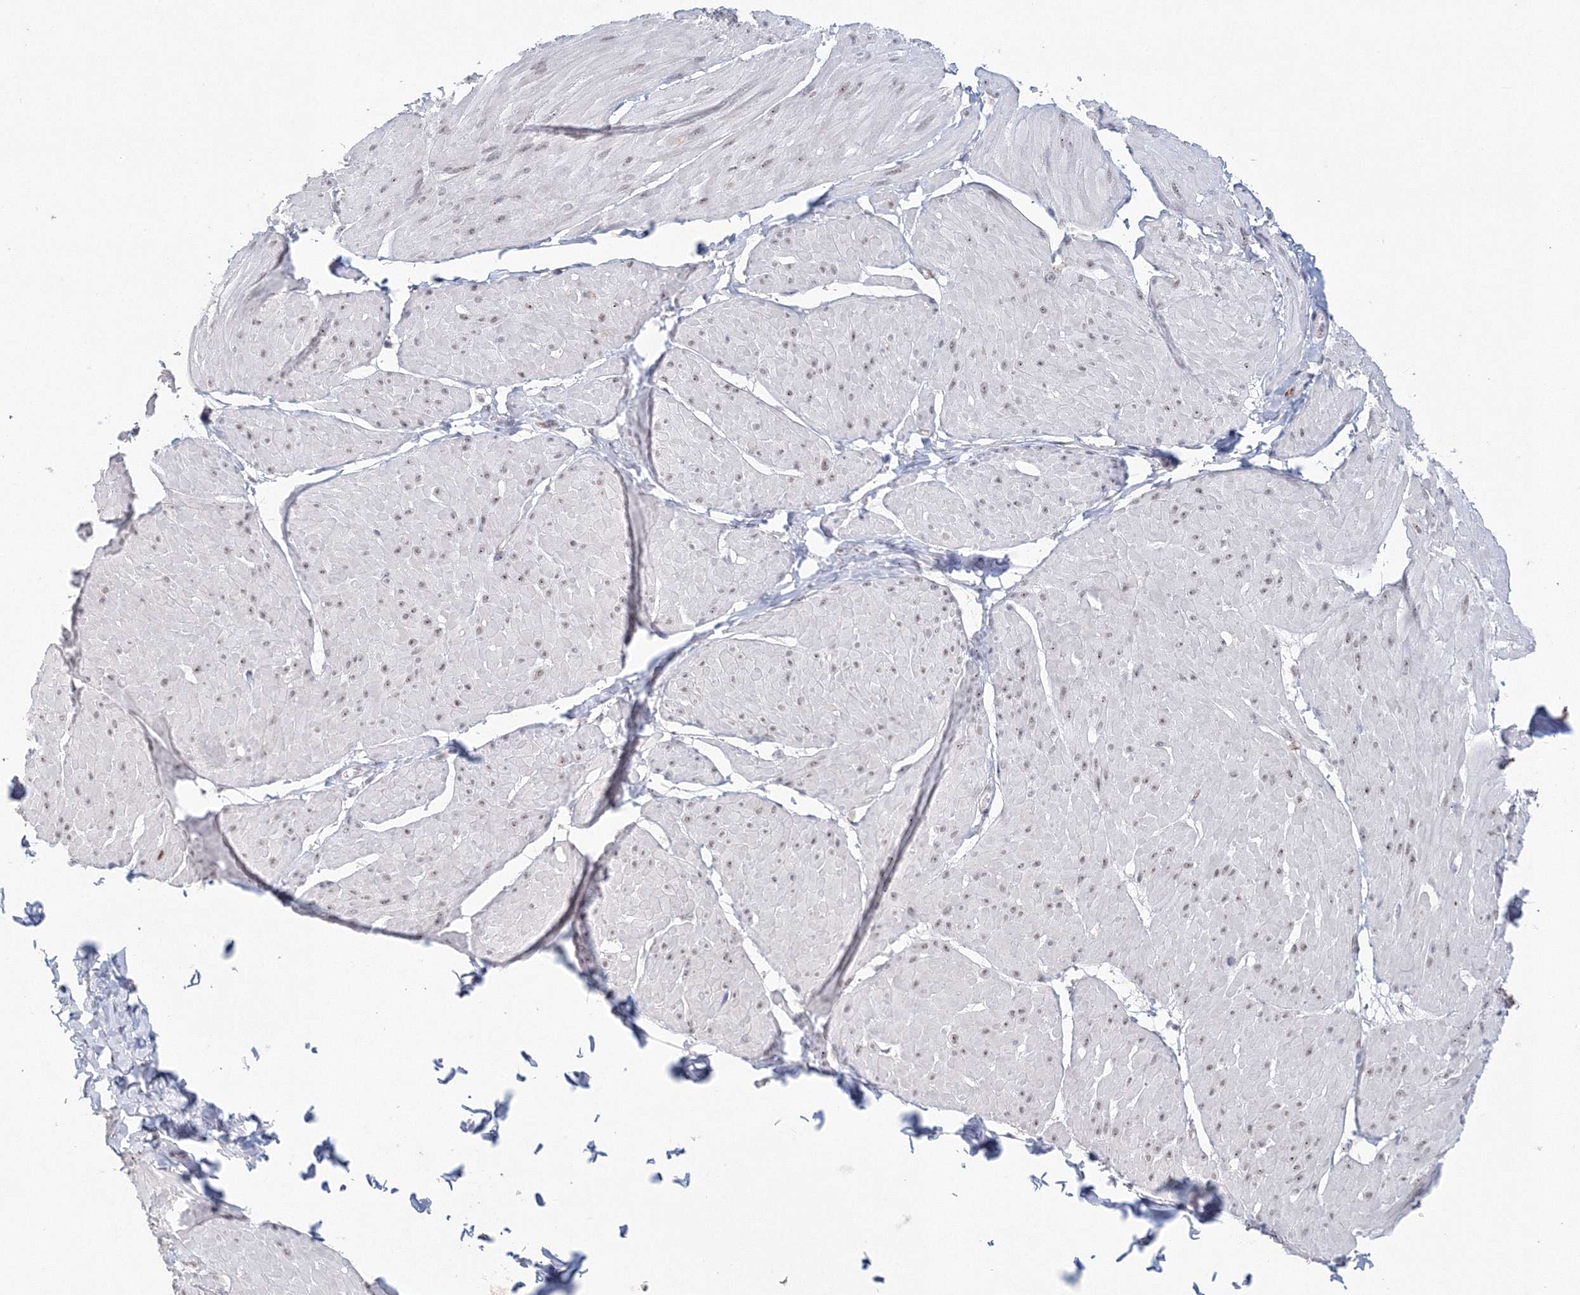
{"staining": {"intensity": "weak", "quantity": "25%-75%", "location": "nuclear"}, "tissue": "smooth muscle", "cell_type": "Smooth muscle cells", "image_type": "normal", "snomed": [{"axis": "morphology", "description": "Urothelial carcinoma, High grade"}, {"axis": "topography", "description": "Urinary bladder"}], "caption": "Immunohistochemistry (IHC) photomicrograph of normal human smooth muscle stained for a protein (brown), which exhibits low levels of weak nuclear expression in approximately 25%-75% of smooth muscle cells.", "gene": "SIRT7", "patient": {"sex": "male", "age": 46}}